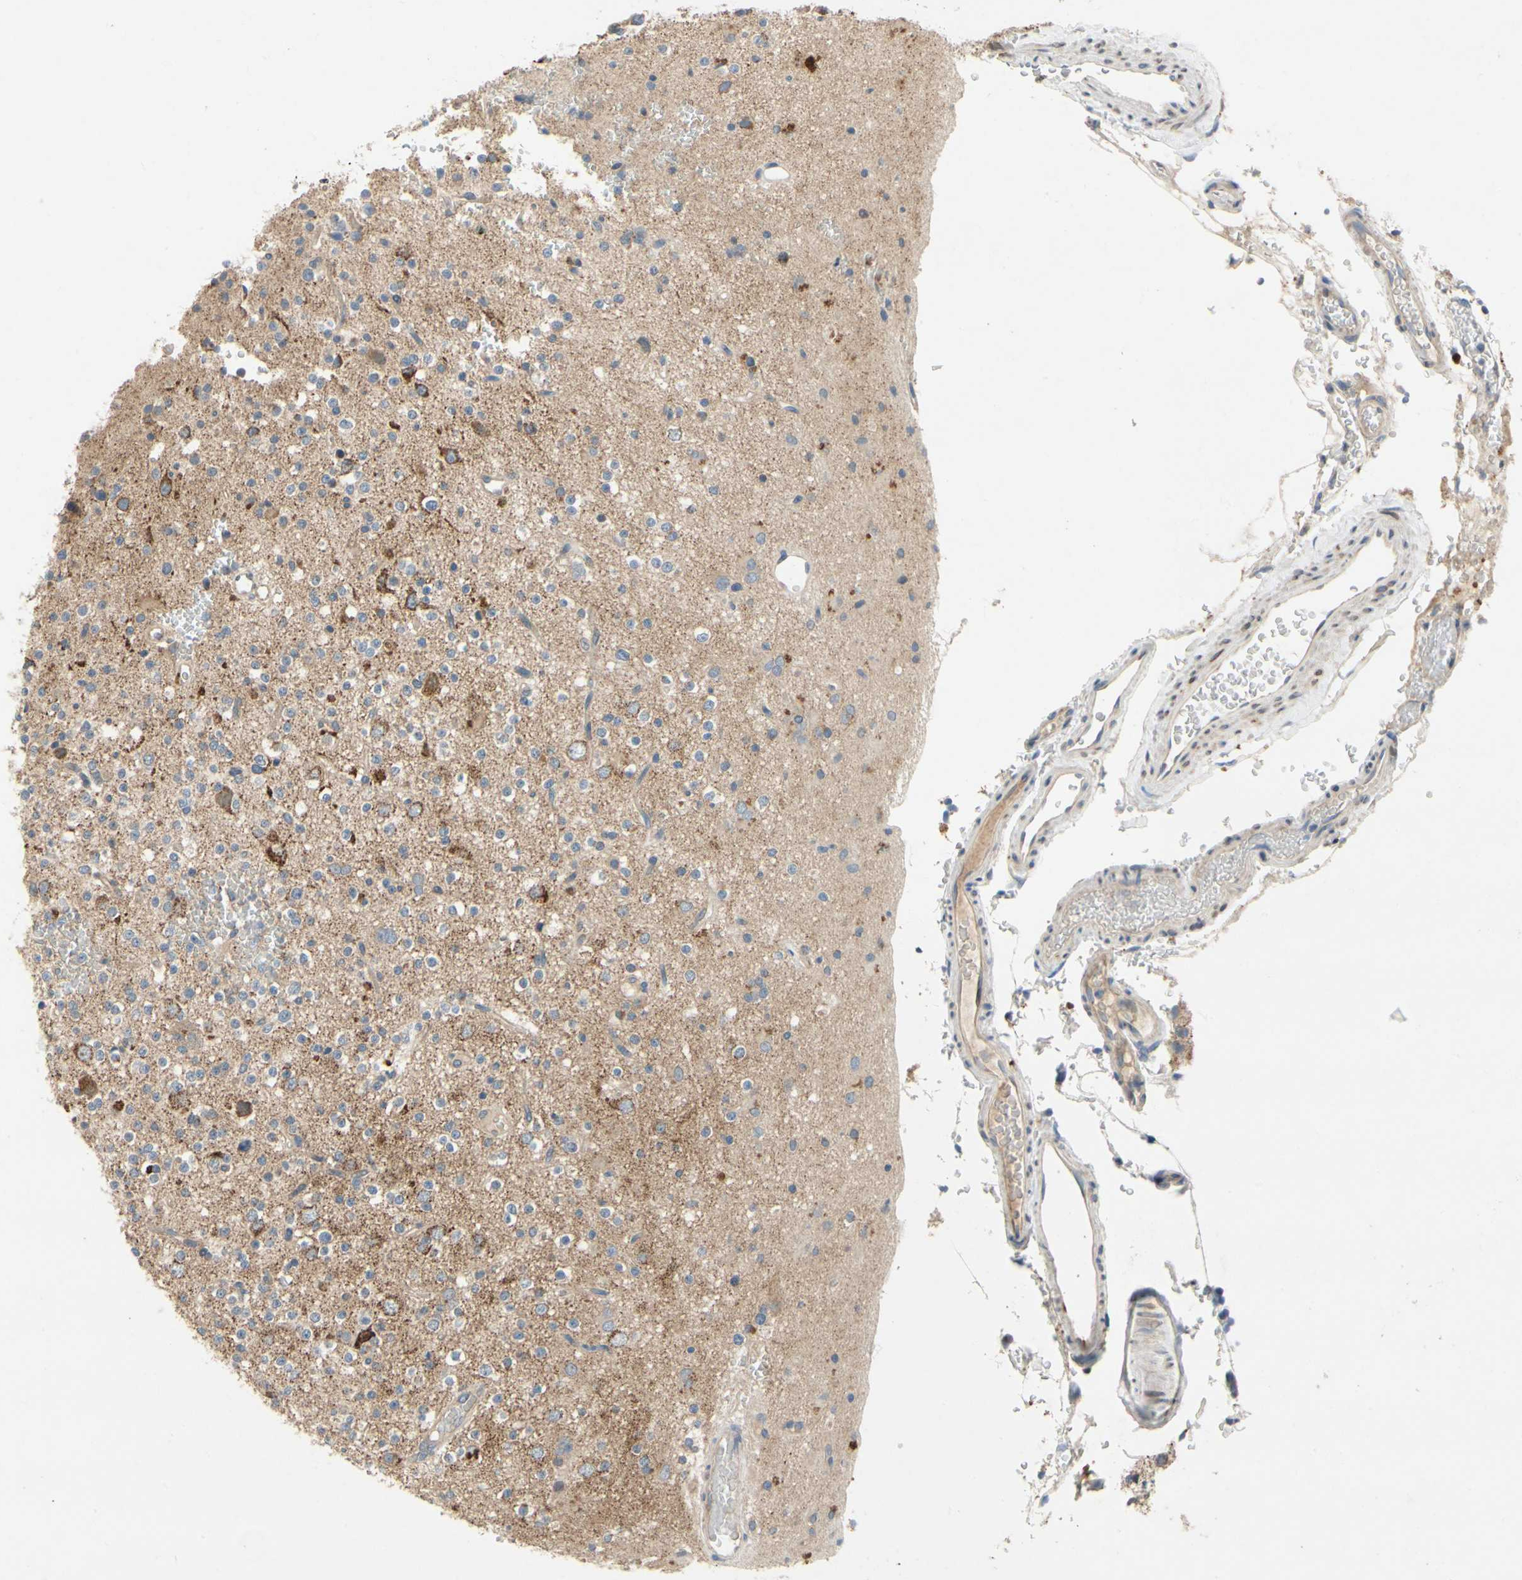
{"staining": {"intensity": "moderate", "quantity": ">75%", "location": "cytoplasmic/membranous"}, "tissue": "glioma", "cell_type": "Tumor cells", "image_type": "cancer", "snomed": [{"axis": "morphology", "description": "Glioma, malignant, High grade"}, {"axis": "topography", "description": "Brain"}], "caption": "IHC (DAB) staining of human malignant glioma (high-grade) exhibits moderate cytoplasmic/membranous protein staining in about >75% of tumor cells.", "gene": "KLHDC8B", "patient": {"sex": "male", "age": 47}}